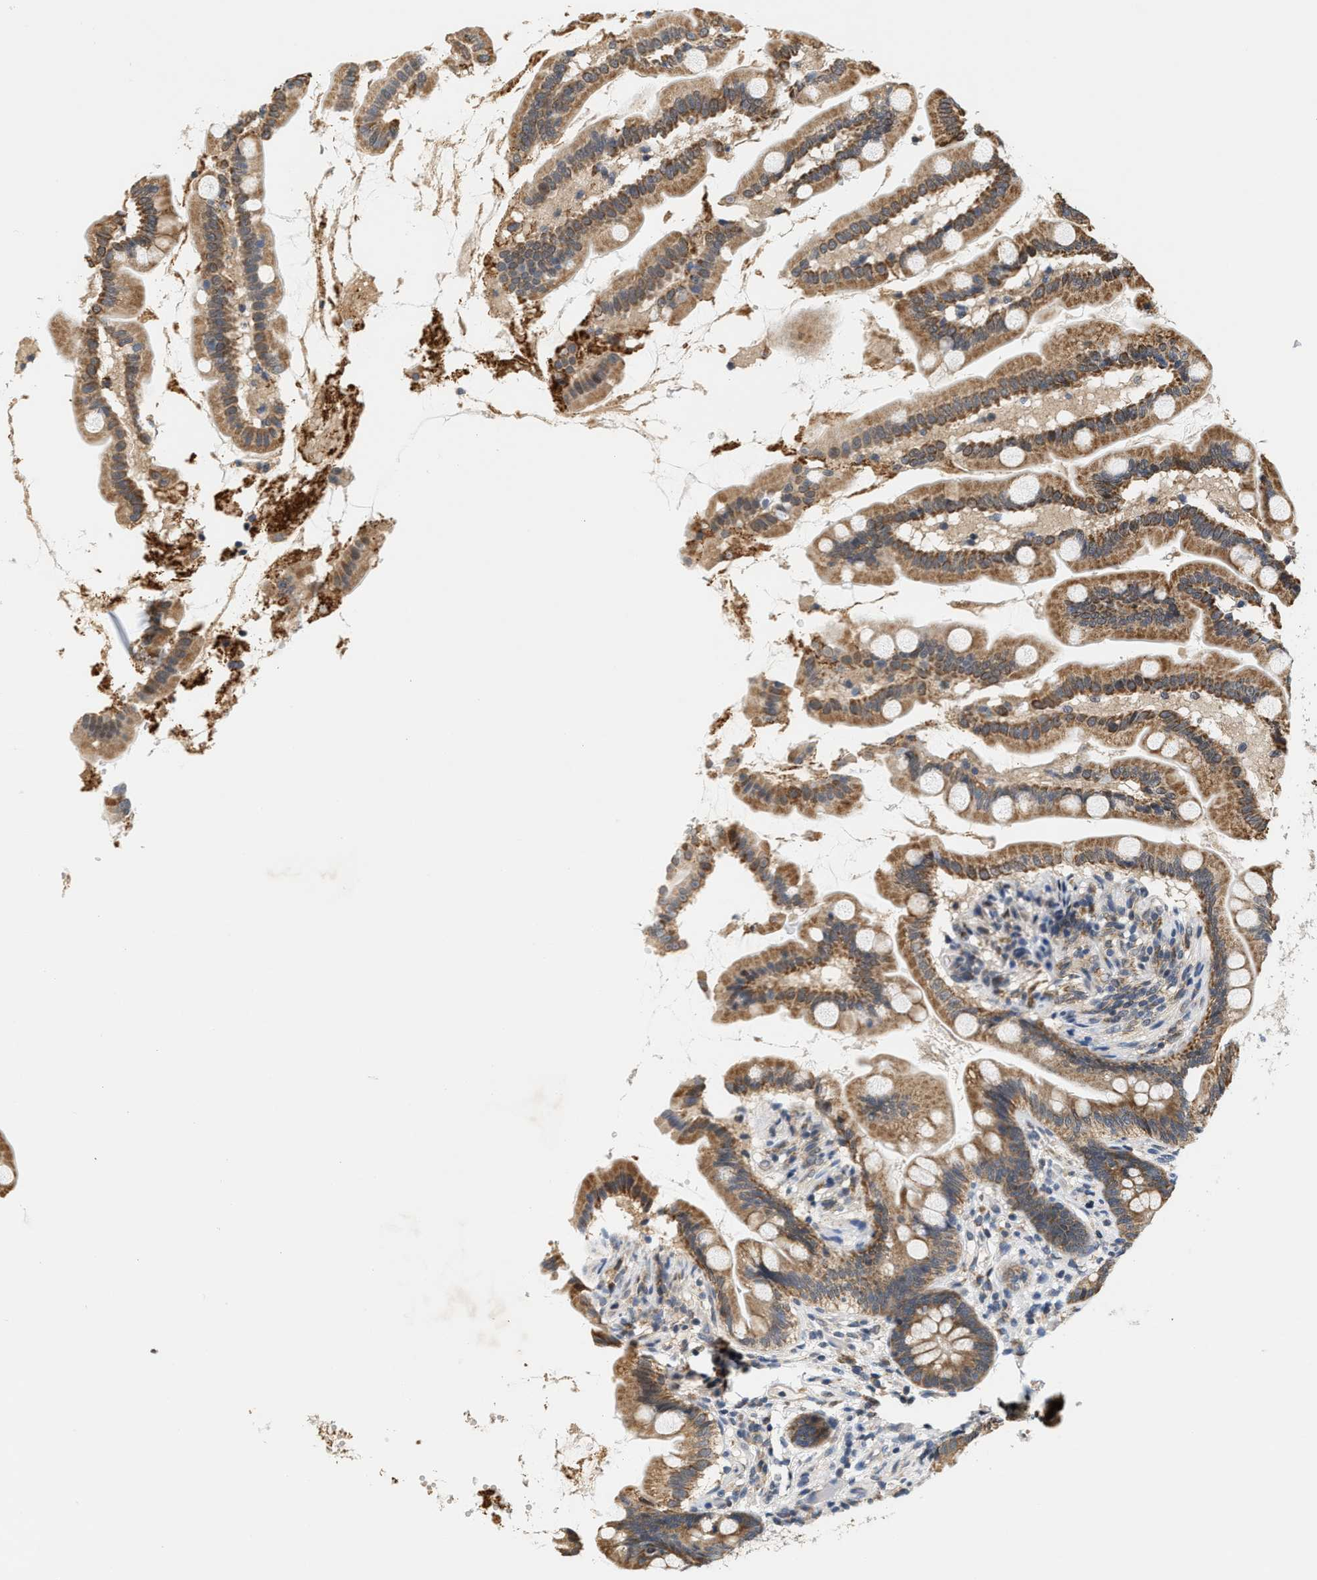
{"staining": {"intensity": "moderate", "quantity": ">75%", "location": "cytoplasmic/membranous"}, "tissue": "small intestine", "cell_type": "Glandular cells", "image_type": "normal", "snomed": [{"axis": "morphology", "description": "Normal tissue, NOS"}, {"axis": "topography", "description": "Small intestine"}], "caption": "DAB immunohistochemical staining of normal small intestine demonstrates moderate cytoplasmic/membranous protein positivity in about >75% of glandular cells. The staining was performed using DAB (3,3'-diaminobenzidine), with brown indicating positive protein expression. Nuclei are stained blue with hematoxylin.", "gene": "GIGYF1", "patient": {"sex": "female", "age": 56}}